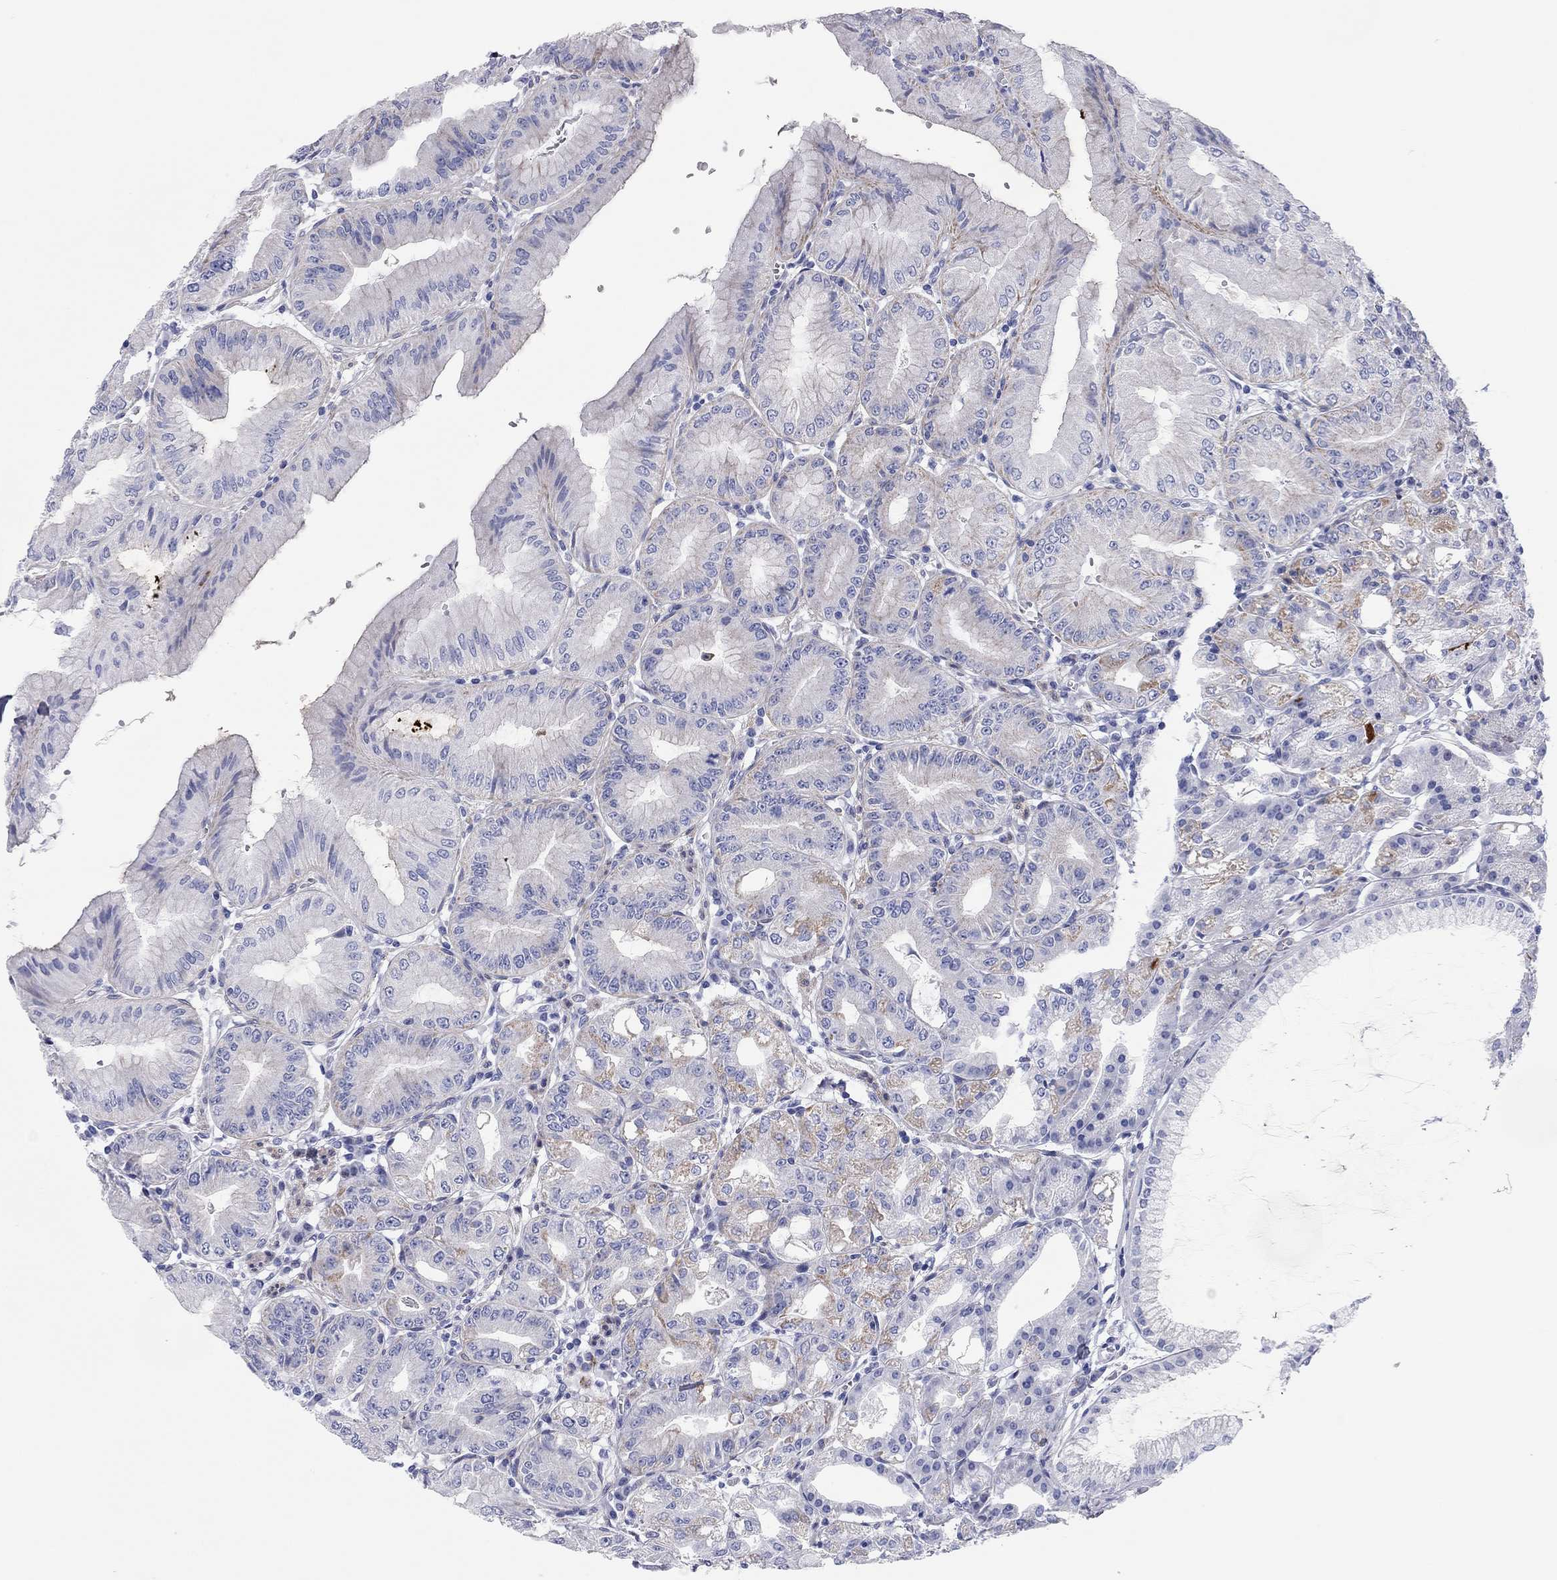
{"staining": {"intensity": "moderate", "quantity": "25%-75%", "location": "cytoplasmic/membranous"}, "tissue": "stomach", "cell_type": "Glandular cells", "image_type": "normal", "snomed": [{"axis": "morphology", "description": "Normal tissue, NOS"}, {"axis": "topography", "description": "Stomach"}], "caption": "Protein expression analysis of unremarkable stomach demonstrates moderate cytoplasmic/membranous positivity in approximately 25%-75% of glandular cells.", "gene": "CHI3L2", "patient": {"sex": "male", "age": 71}}